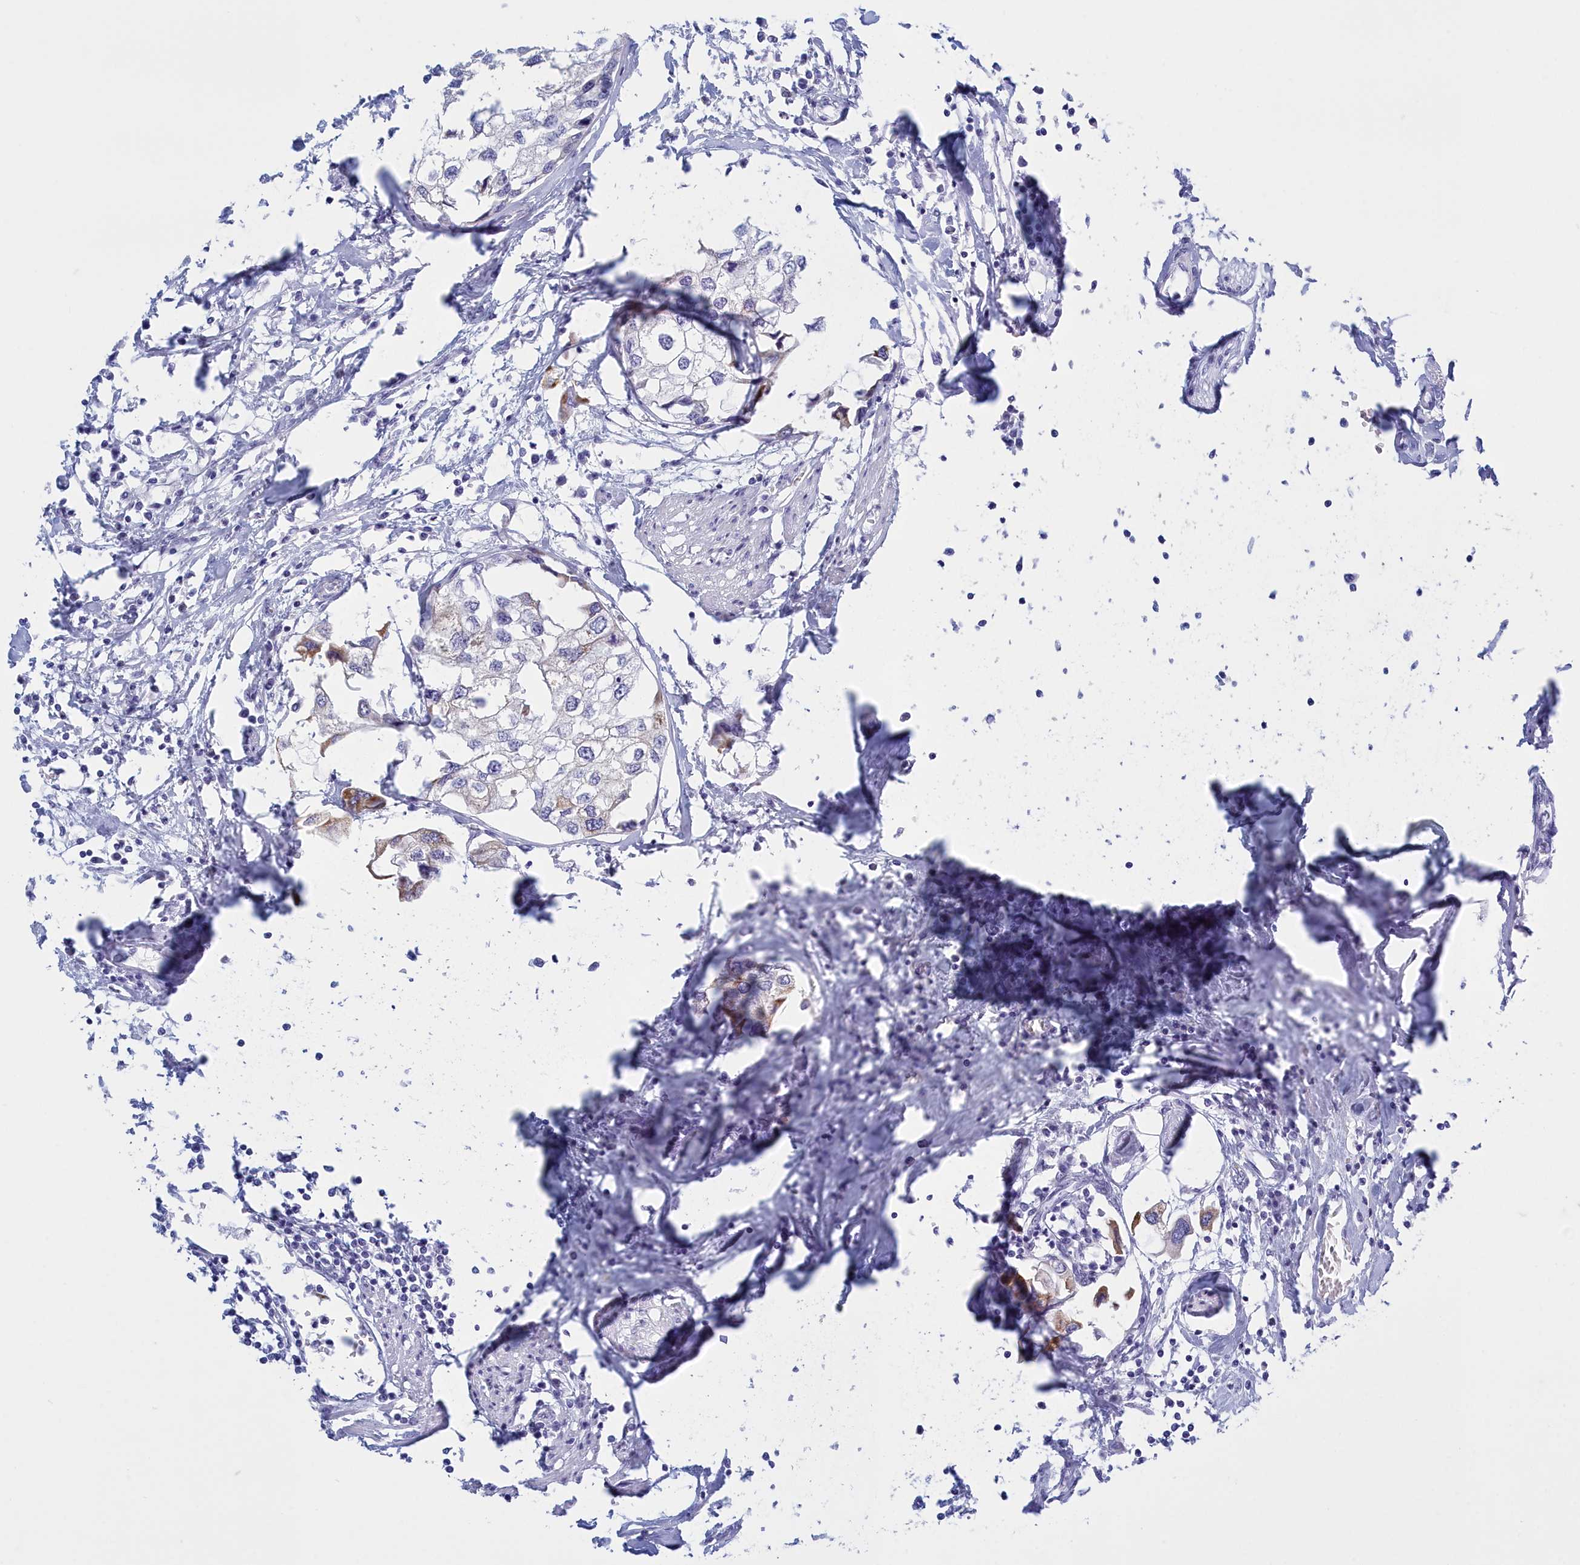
{"staining": {"intensity": "moderate", "quantity": "<25%", "location": "cytoplasmic/membranous"}, "tissue": "urothelial cancer", "cell_type": "Tumor cells", "image_type": "cancer", "snomed": [{"axis": "morphology", "description": "Urothelial carcinoma, High grade"}, {"axis": "topography", "description": "Urinary bladder"}], "caption": "Human urothelial cancer stained for a protein (brown) exhibits moderate cytoplasmic/membranous positive expression in approximately <25% of tumor cells.", "gene": "TMEM97", "patient": {"sex": "male", "age": 64}}